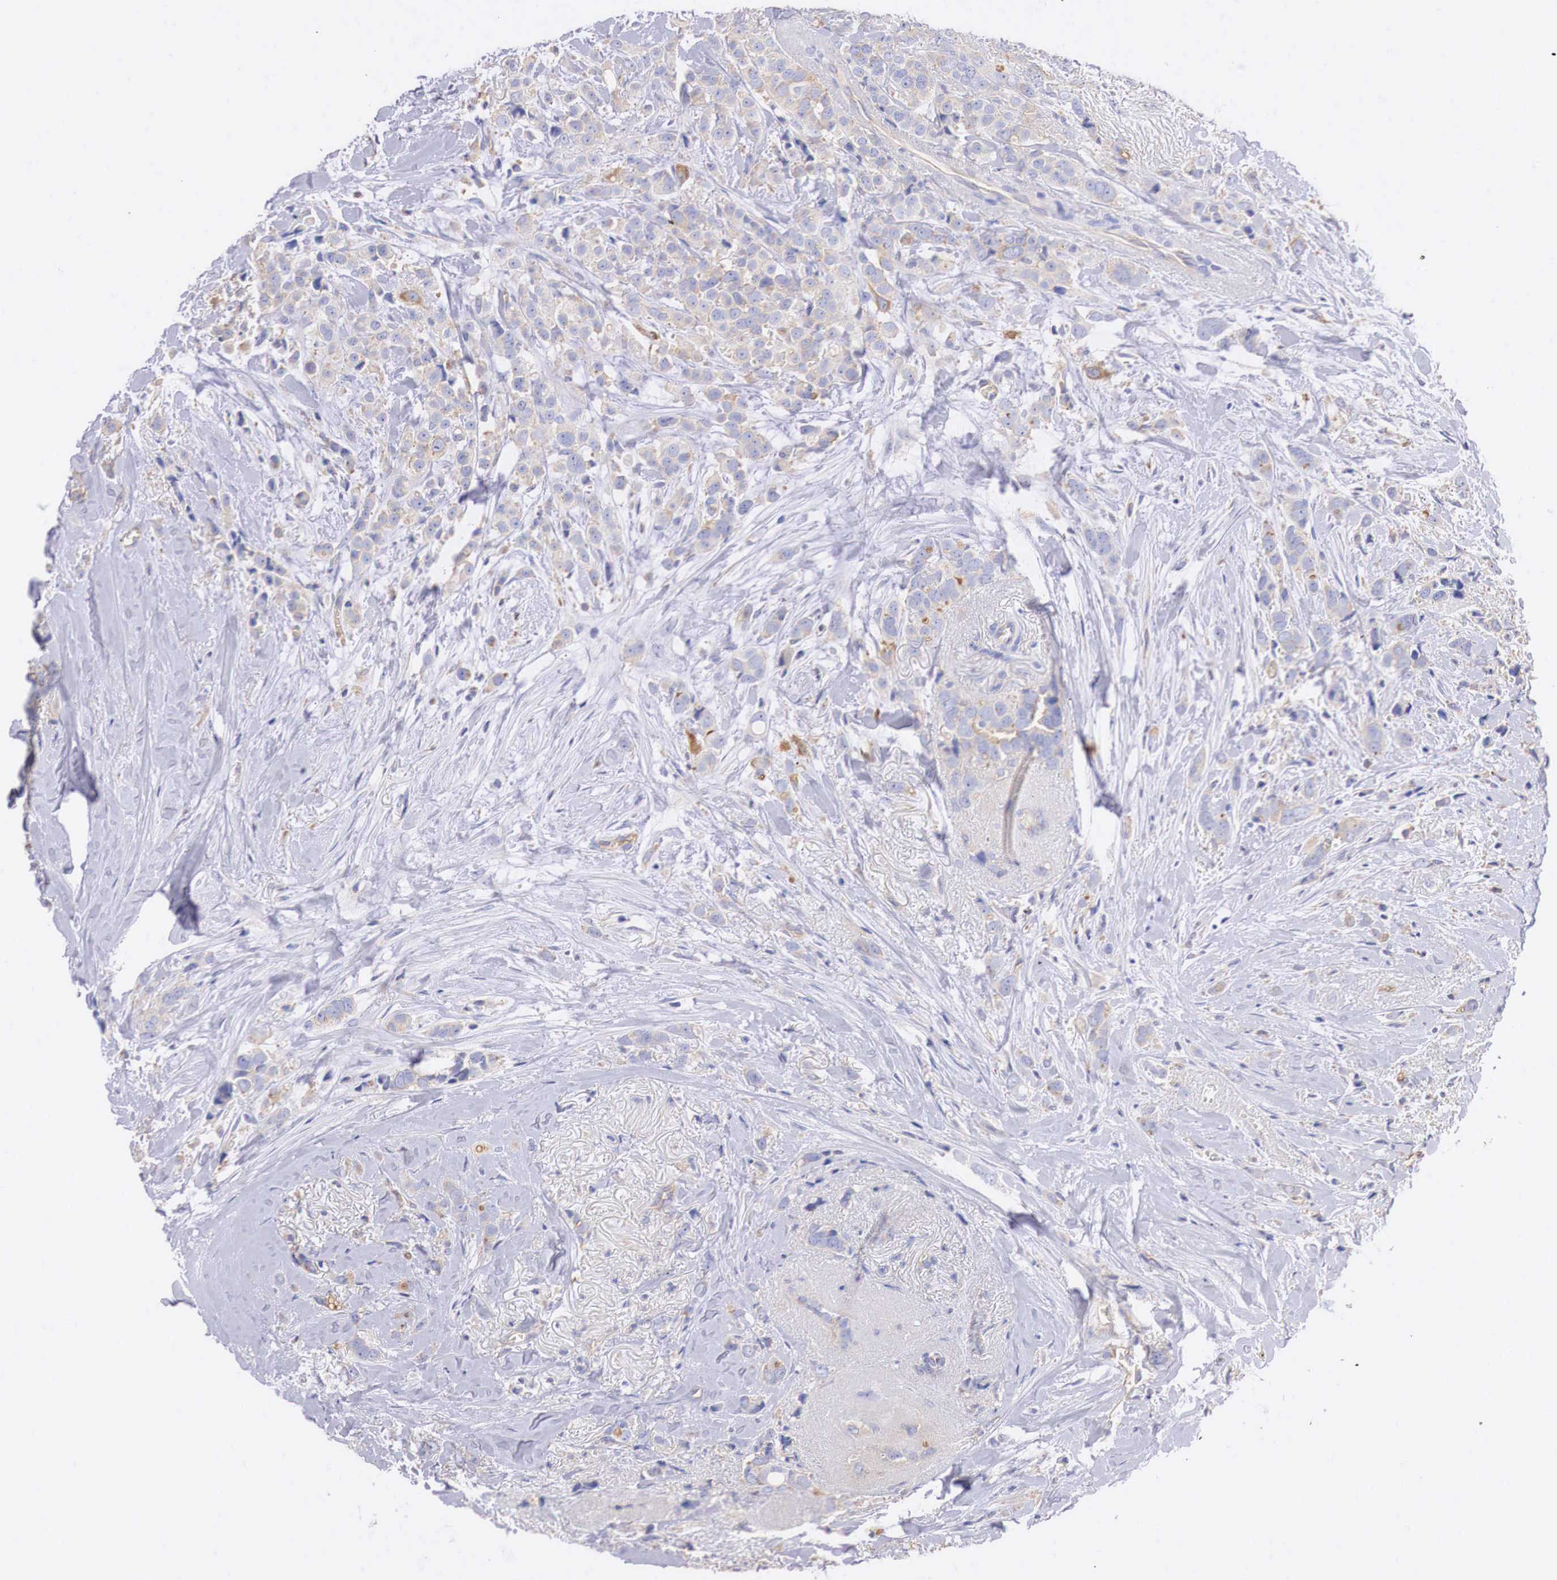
{"staining": {"intensity": "weak", "quantity": "25%-75%", "location": "cytoplasmic/membranous"}, "tissue": "breast cancer", "cell_type": "Tumor cells", "image_type": "cancer", "snomed": [{"axis": "morphology", "description": "Lobular carcinoma"}, {"axis": "topography", "description": "Breast"}], "caption": "This histopathology image shows lobular carcinoma (breast) stained with IHC to label a protein in brown. The cytoplasmic/membranous of tumor cells show weak positivity for the protein. Nuclei are counter-stained blue.", "gene": "RDX", "patient": {"sex": "female", "age": 57}}